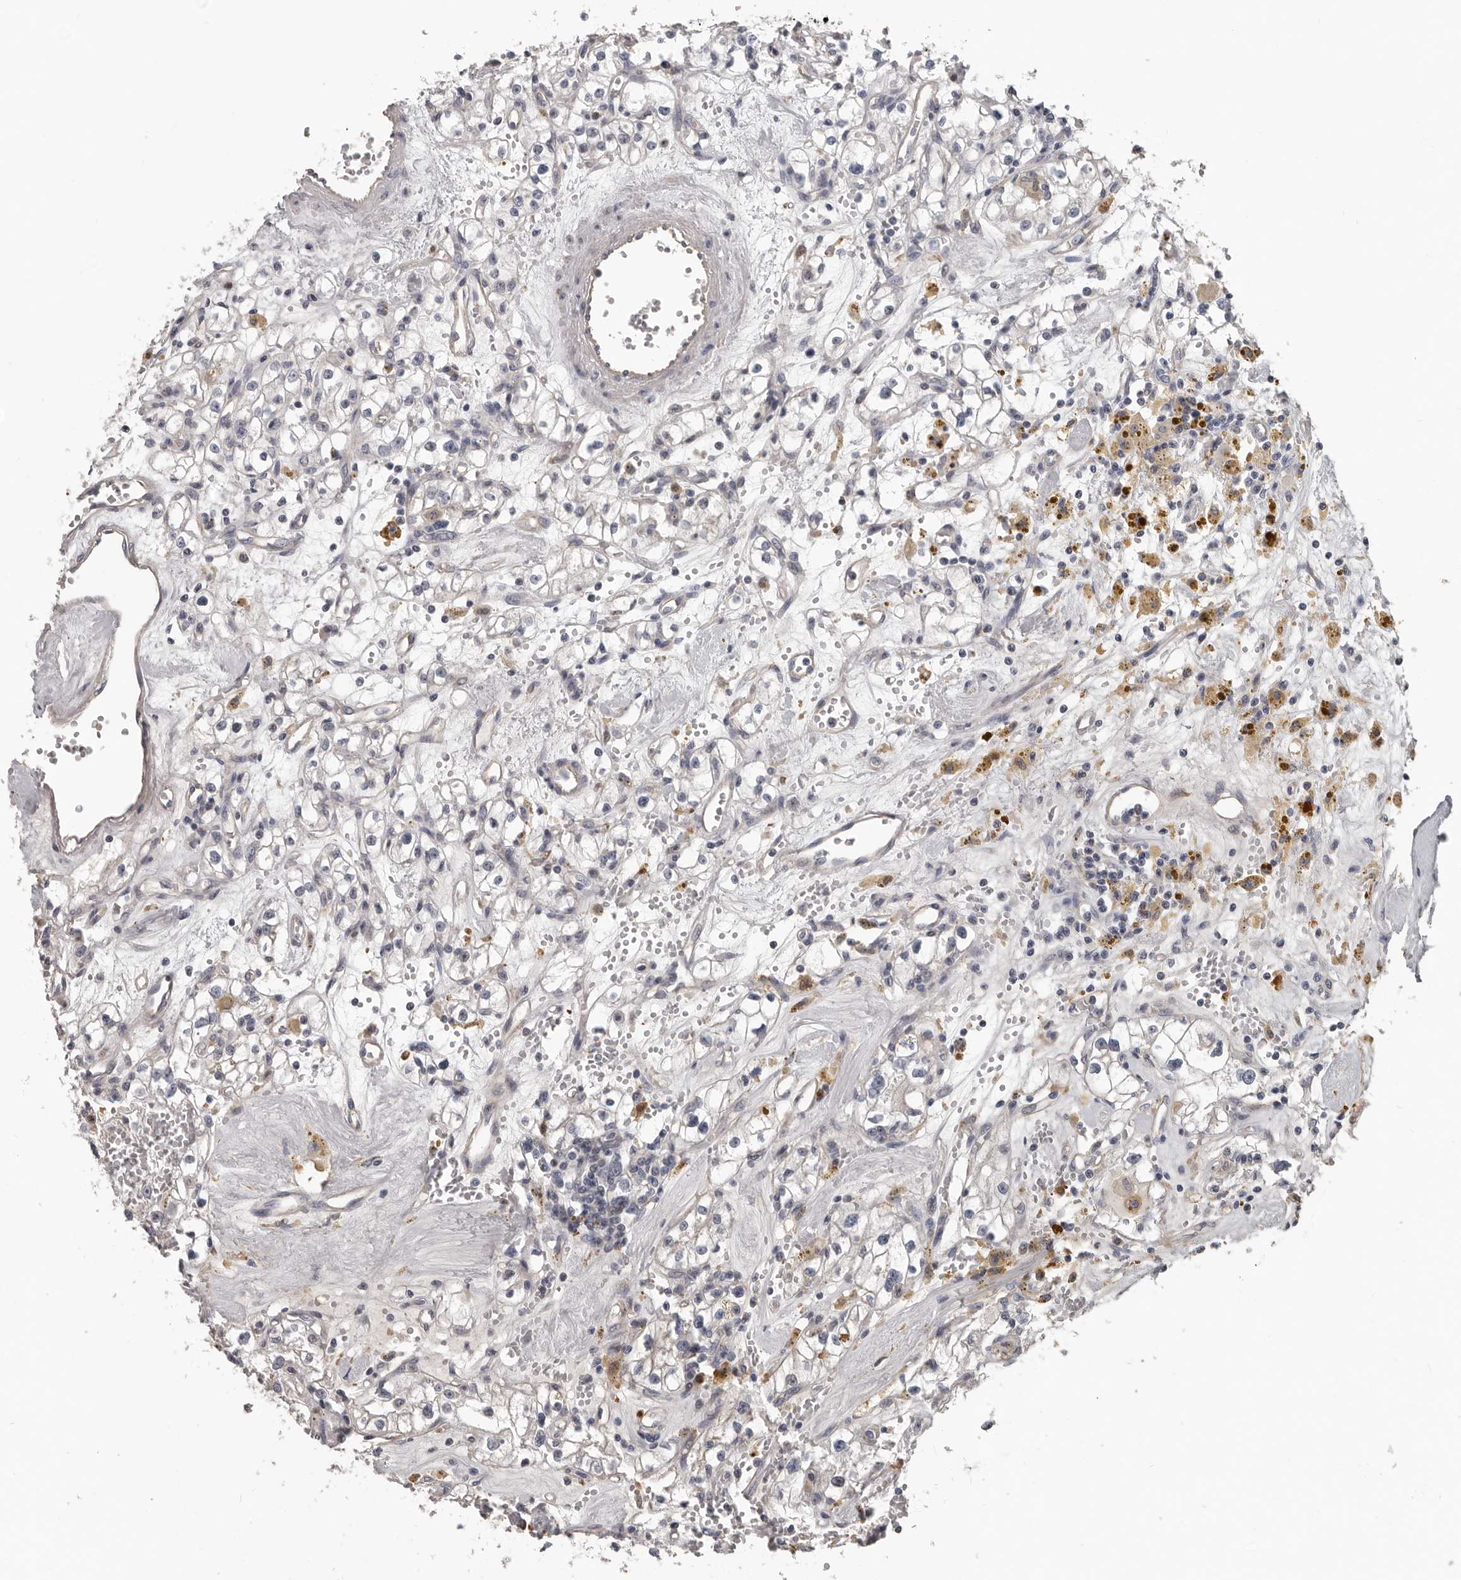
{"staining": {"intensity": "negative", "quantity": "none", "location": "none"}, "tissue": "renal cancer", "cell_type": "Tumor cells", "image_type": "cancer", "snomed": [{"axis": "morphology", "description": "Adenocarcinoma, NOS"}, {"axis": "topography", "description": "Kidney"}], "caption": "An image of renal cancer stained for a protein exhibits no brown staining in tumor cells. Brightfield microscopy of IHC stained with DAB (brown) and hematoxylin (blue), captured at high magnification.", "gene": "RNF217", "patient": {"sex": "male", "age": 56}}